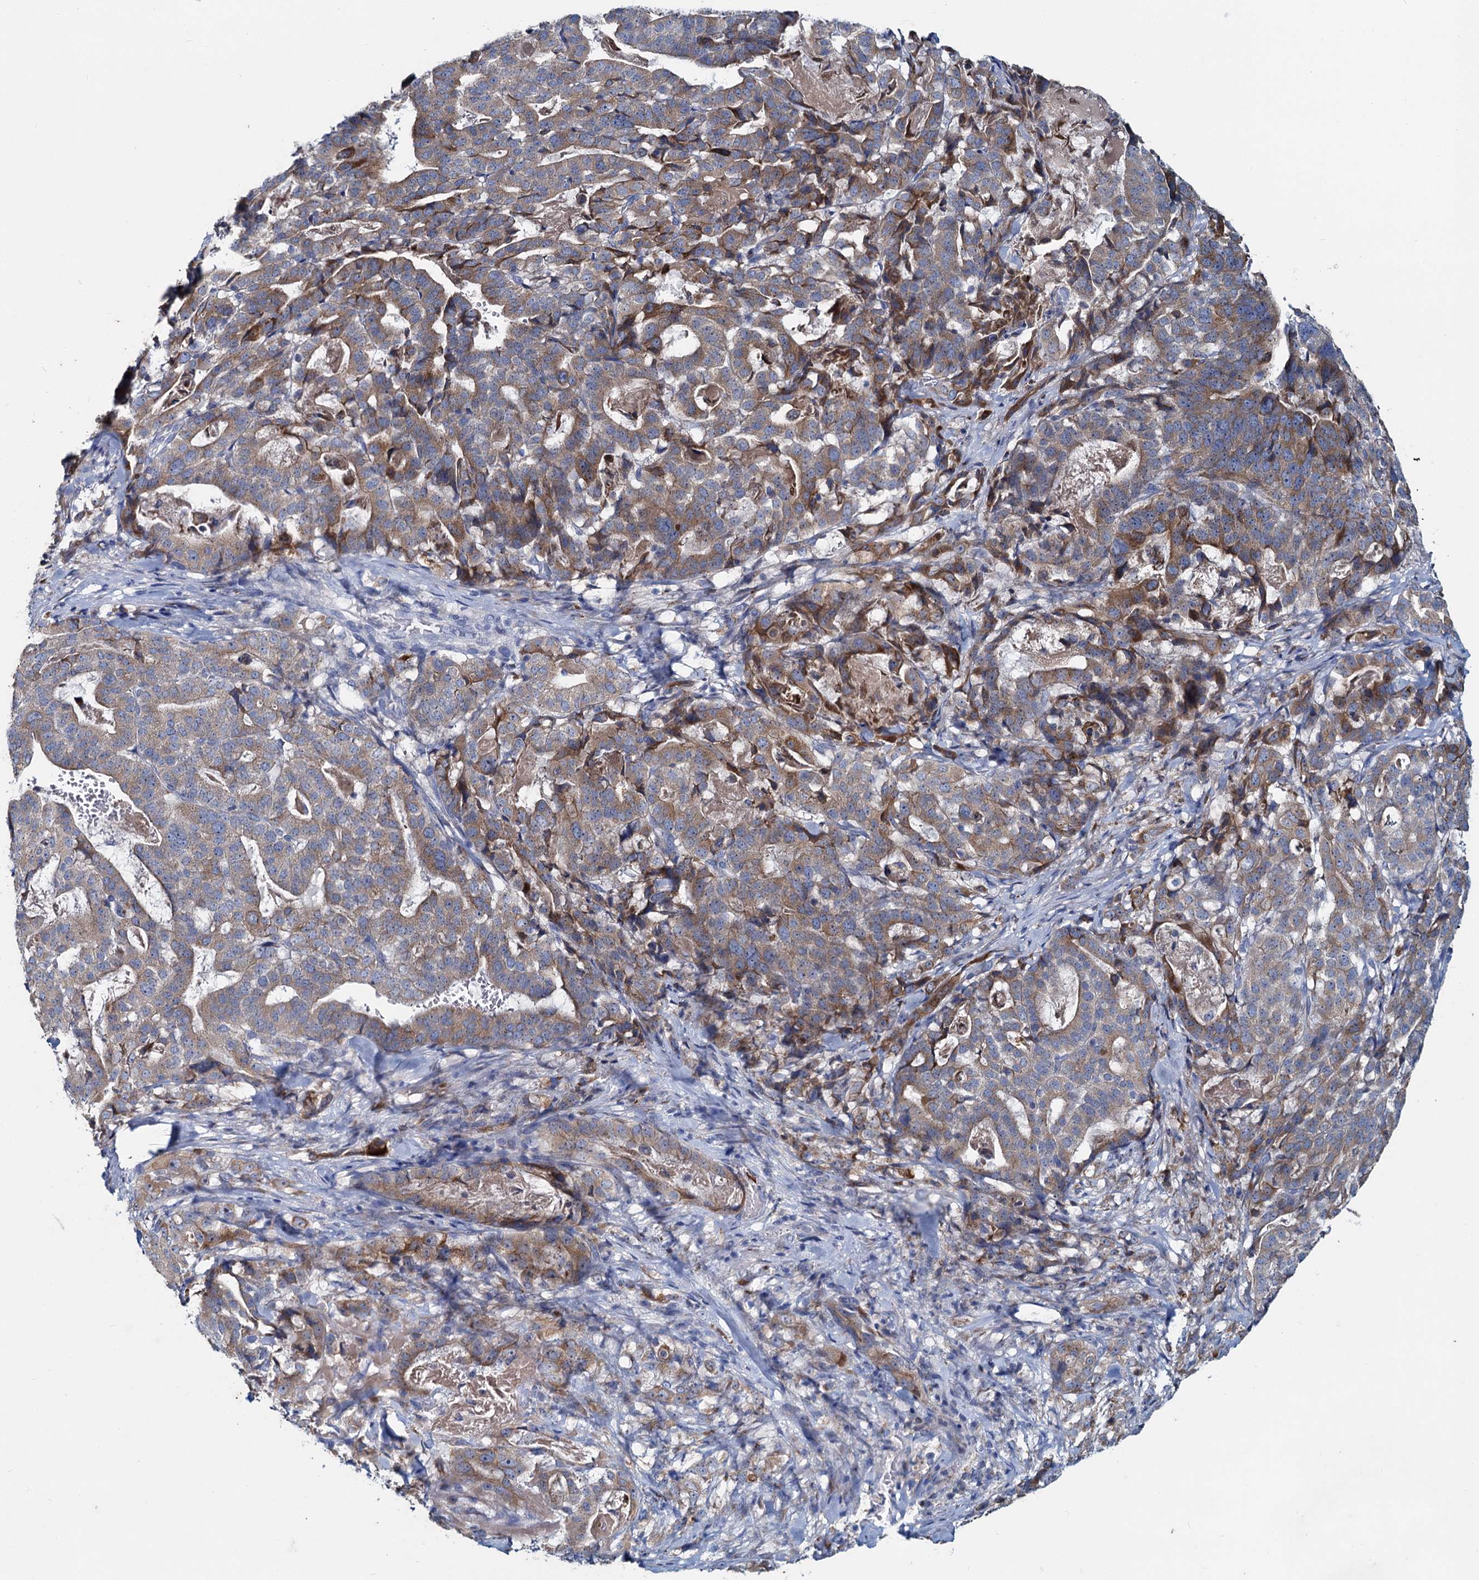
{"staining": {"intensity": "moderate", "quantity": "25%-75%", "location": "cytoplasmic/membranous"}, "tissue": "stomach cancer", "cell_type": "Tumor cells", "image_type": "cancer", "snomed": [{"axis": "morphology", "description": "Adenocarcinoma, NOS"}, {"axis": "topography", "description": "Stomach"}], "caption": "Brown immunohistochemical staining in human stomach adenocarcinoma shows moderate cytoplasmic/membranous positivity in about 25%-75% of tumor cells. (DAB IHC, brown staining for protein, blue staining for nuclei).", "gene": "TMX2", "patient": {"sex": "male", "age": 48}}